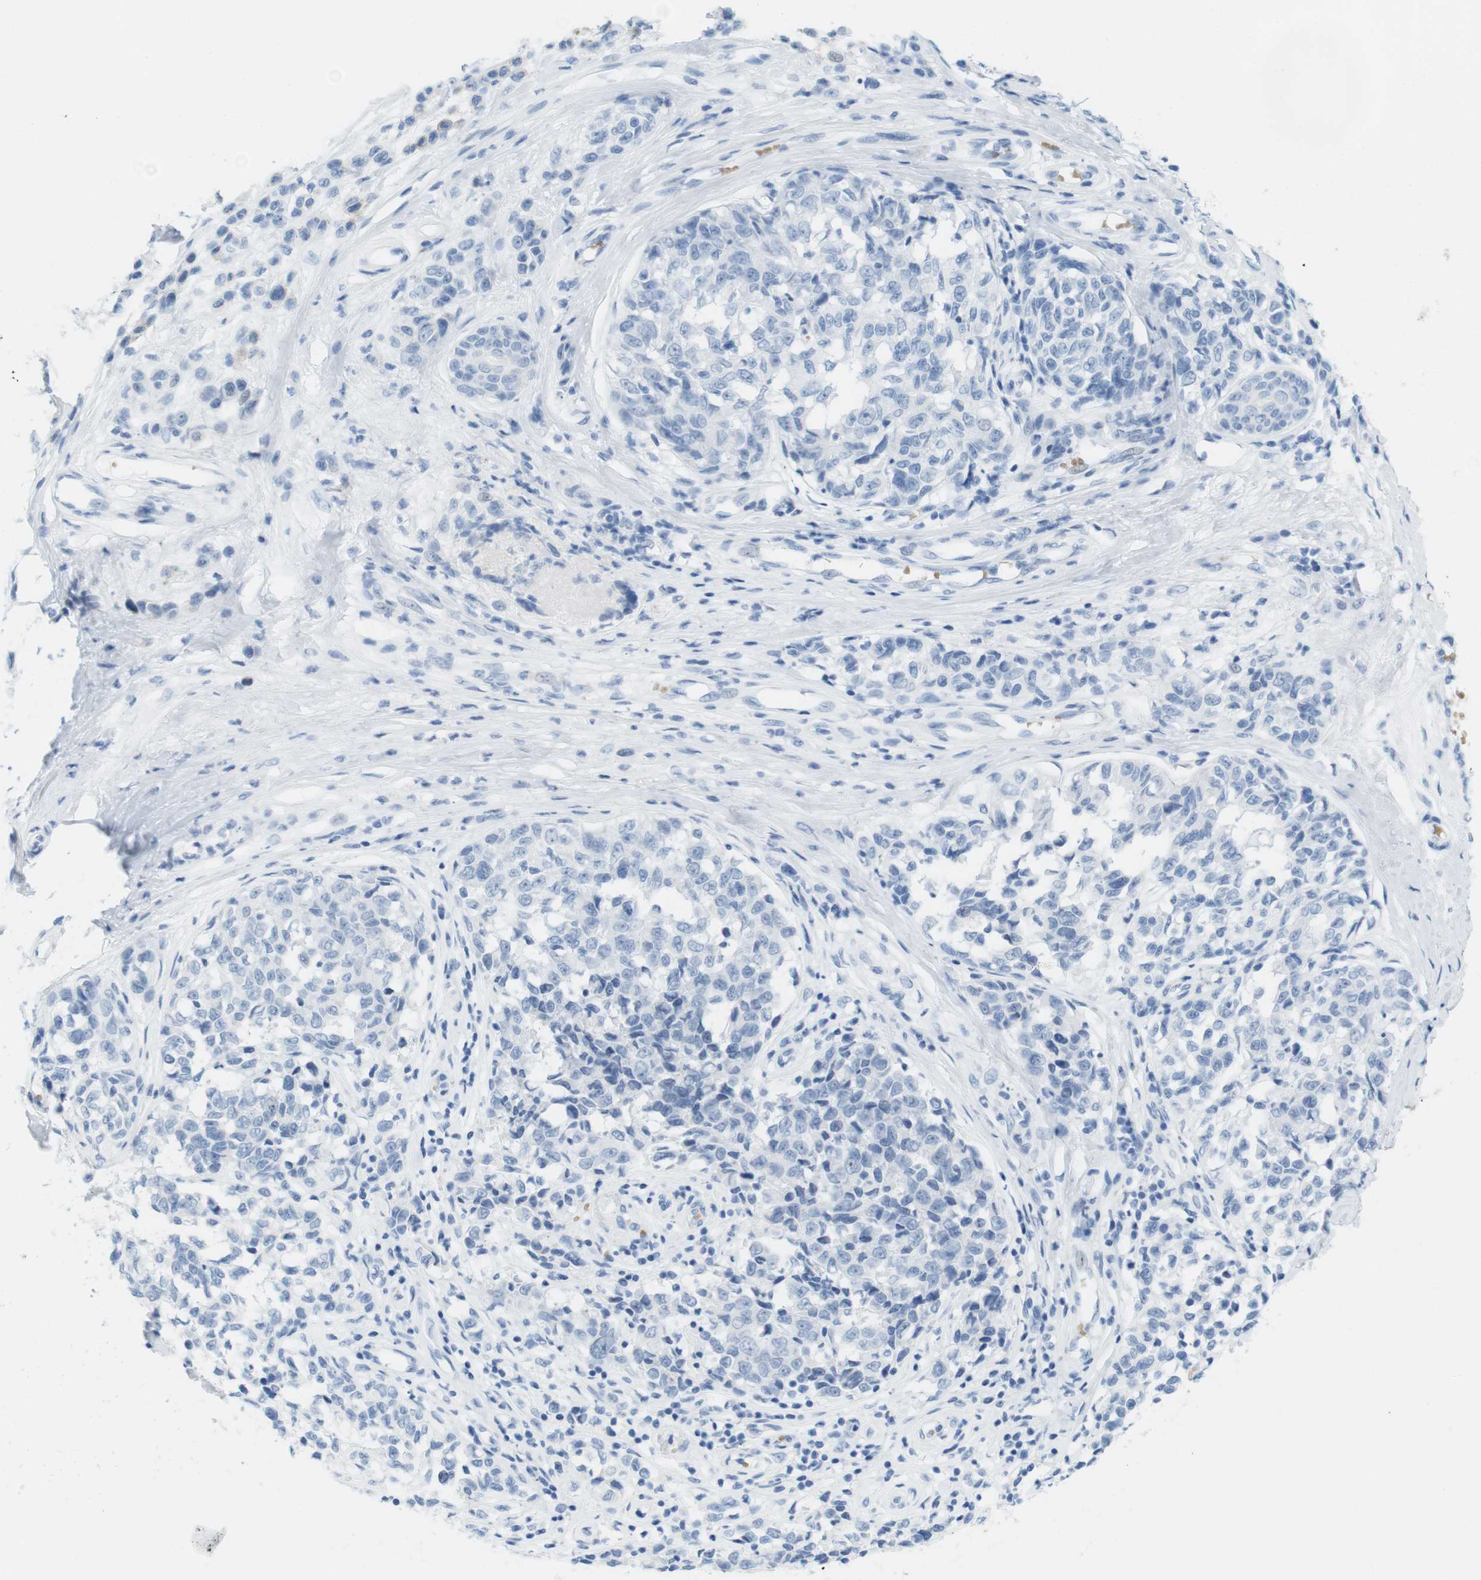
{"staining": {"intensity": "negative", "quantity": "none", "location": "none"}, "tissue": "melanoma", "cell_type": "Tumor cells", "image_type": "cancer", "snomed": [{"axis": "morphology", "description": "Malignant melanoma, NOS"}, {"axis": "topography", "description": "Skin"}], "caption": "This image is of malignant melanoma stained with IHC to label a protein in brown with the nuclei are counter-stained blue. There is no staining in tumor cells.", "gene": "TNNT2", "patient": {"sex": "female", "age": 64}}